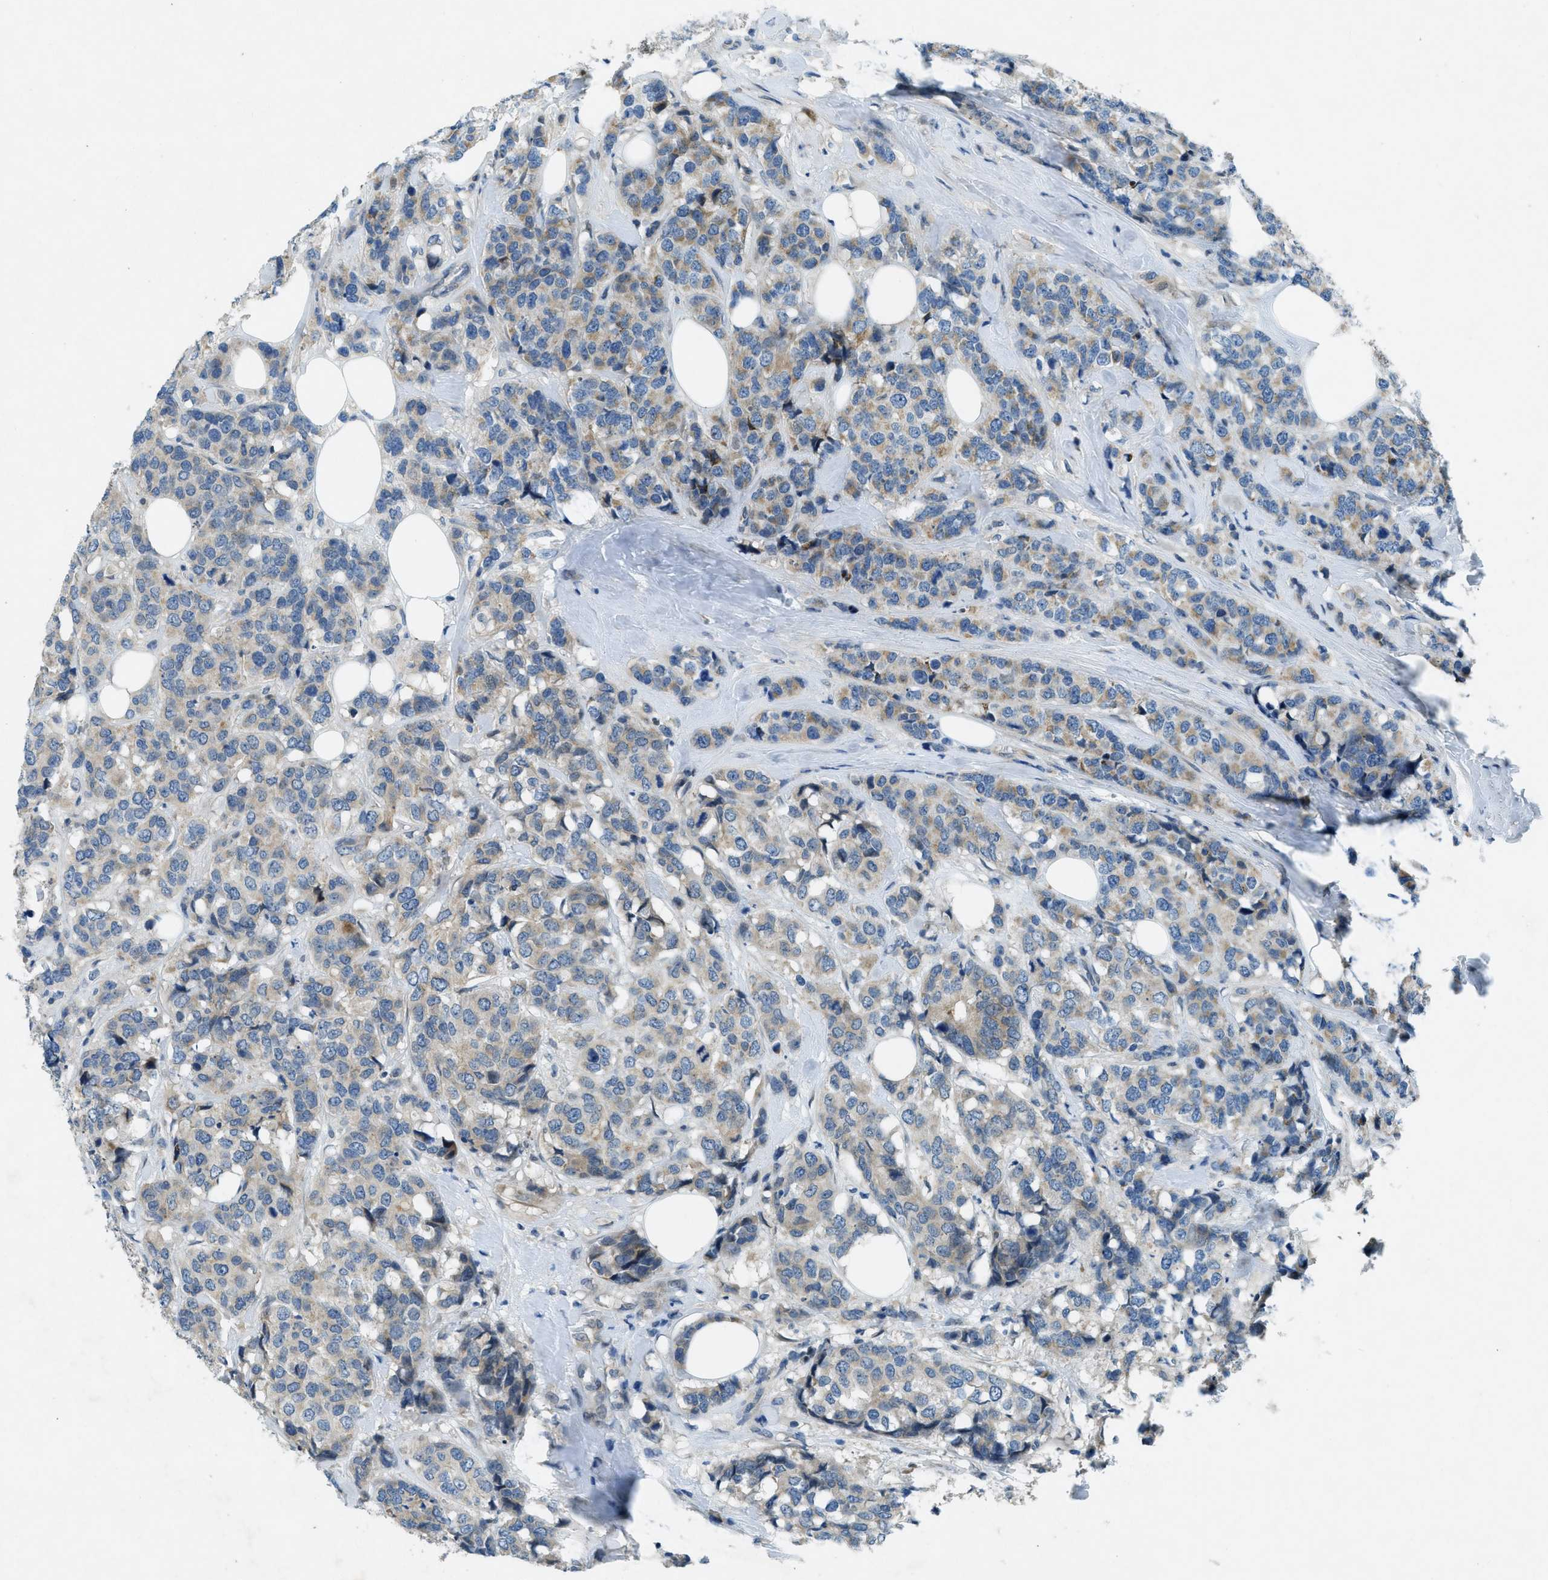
{"staining": {"intensity": "moderate", "quantity": "25%-75%", "location": "cytoplasmic/membranous"}, "tissue": "breast cancer", "cell_type": "Tumor cells", "image_type": "cancer", "snomed": [{"axis": "morphology", "description": "Lobular carcinoma"}, {"axis": "topography", "description": "Breast"}], "caption": "Immunohistochemical staining of lobular carcinoma (breast) displays moderate cytoplasmic/membranous protein positivity in about 25%-75% of tumor cells.", "gene": "SNX14", "patient": {"sex": "female", "age": 59}}